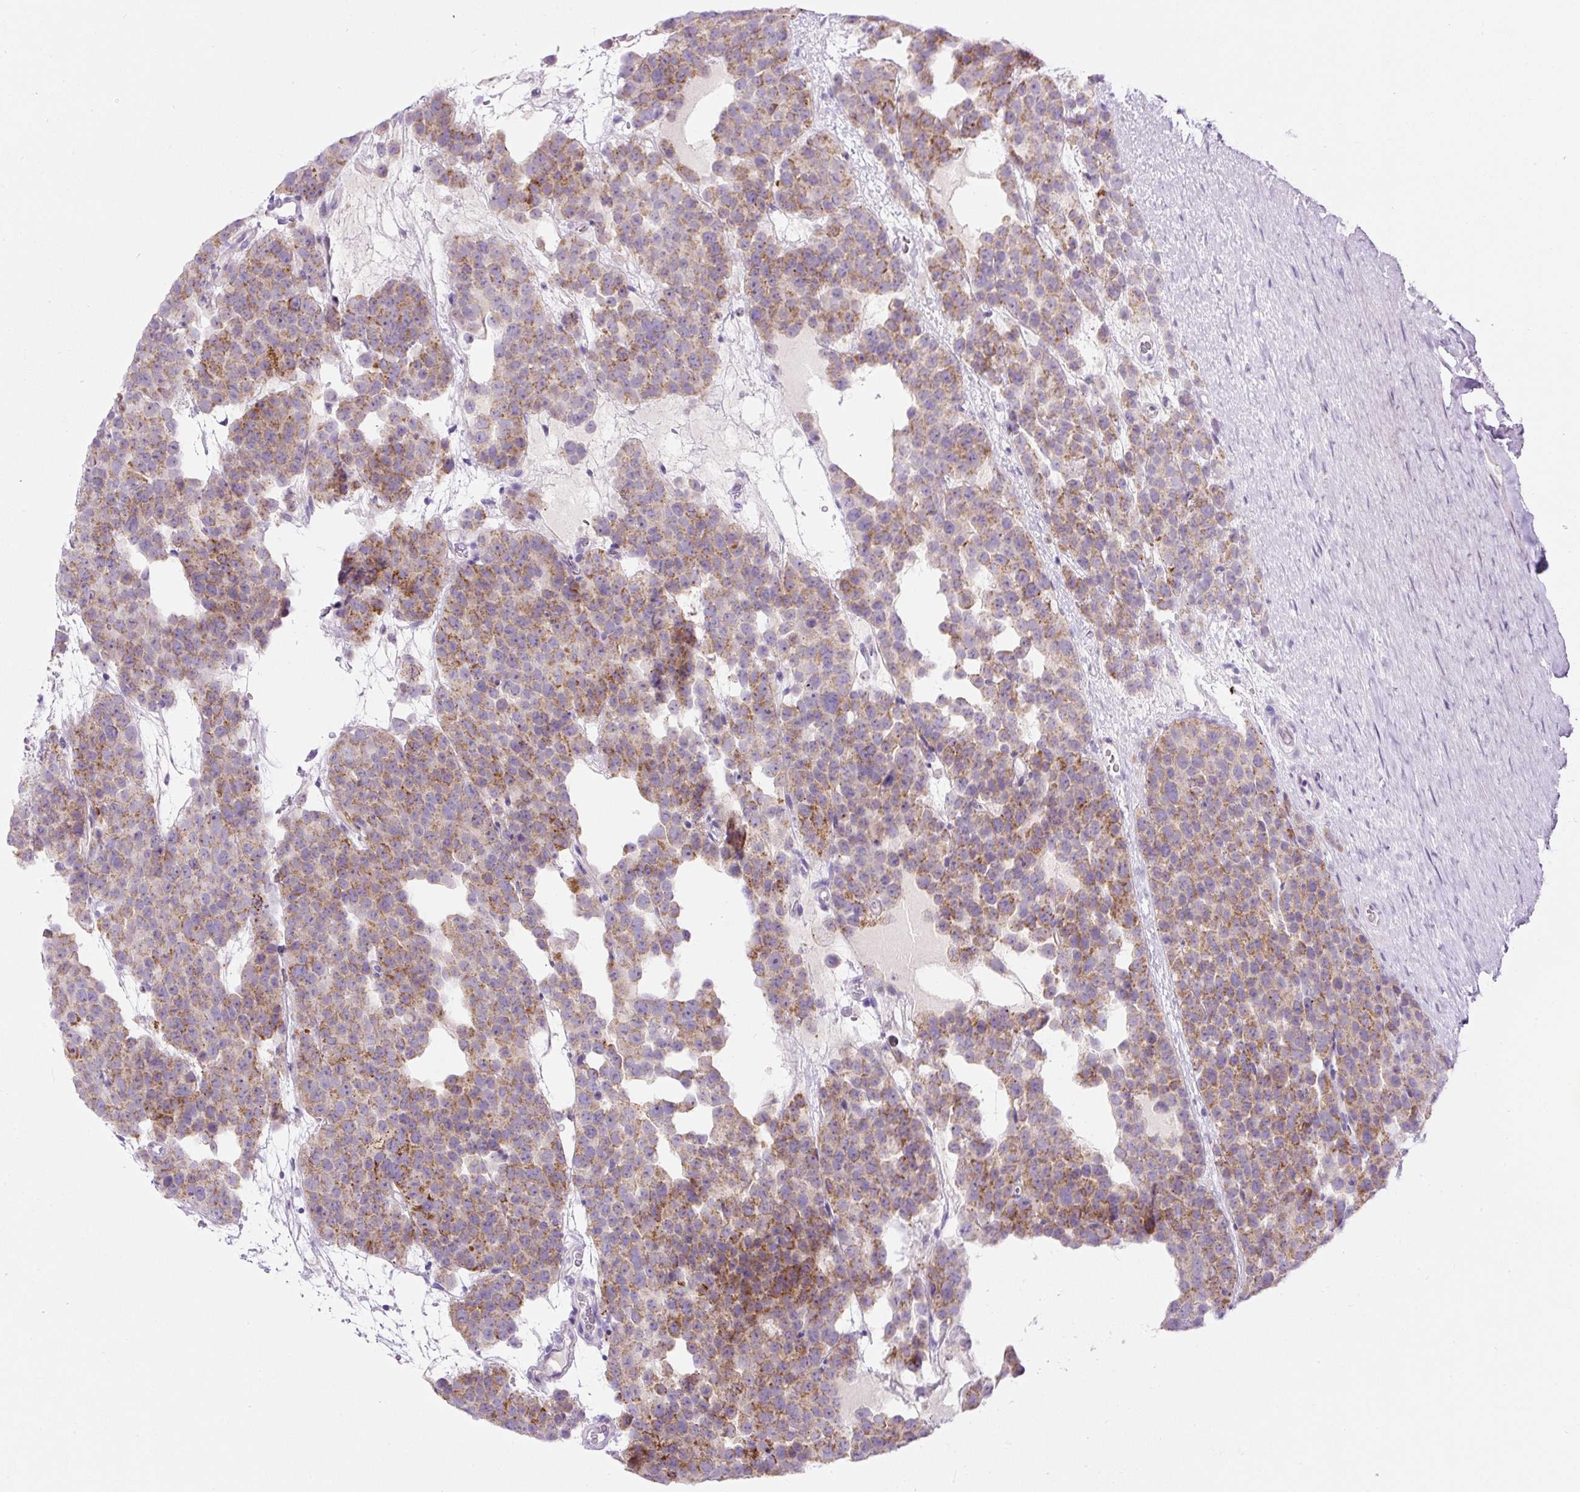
{"staining": {"intensity": "moderate", "quantity": ">75%", "location": "cytoplasmic/membranous"}, "tissue": "testis cancer", "cell_type": "Tumor cells", "image_type": "cancer", "snomed": [{"axis": "morphology", "description": "Seminoma, NOS"}, {"axis": "topography", "description": "Testis"}], "caption": "Moderate cytoplasmic/membranous protein expression is present in approximately >75% of tumor cells in testis cancer (seminoma).", "gene": "ZNF596", "patient": {"sex": "male", "age": 71}}